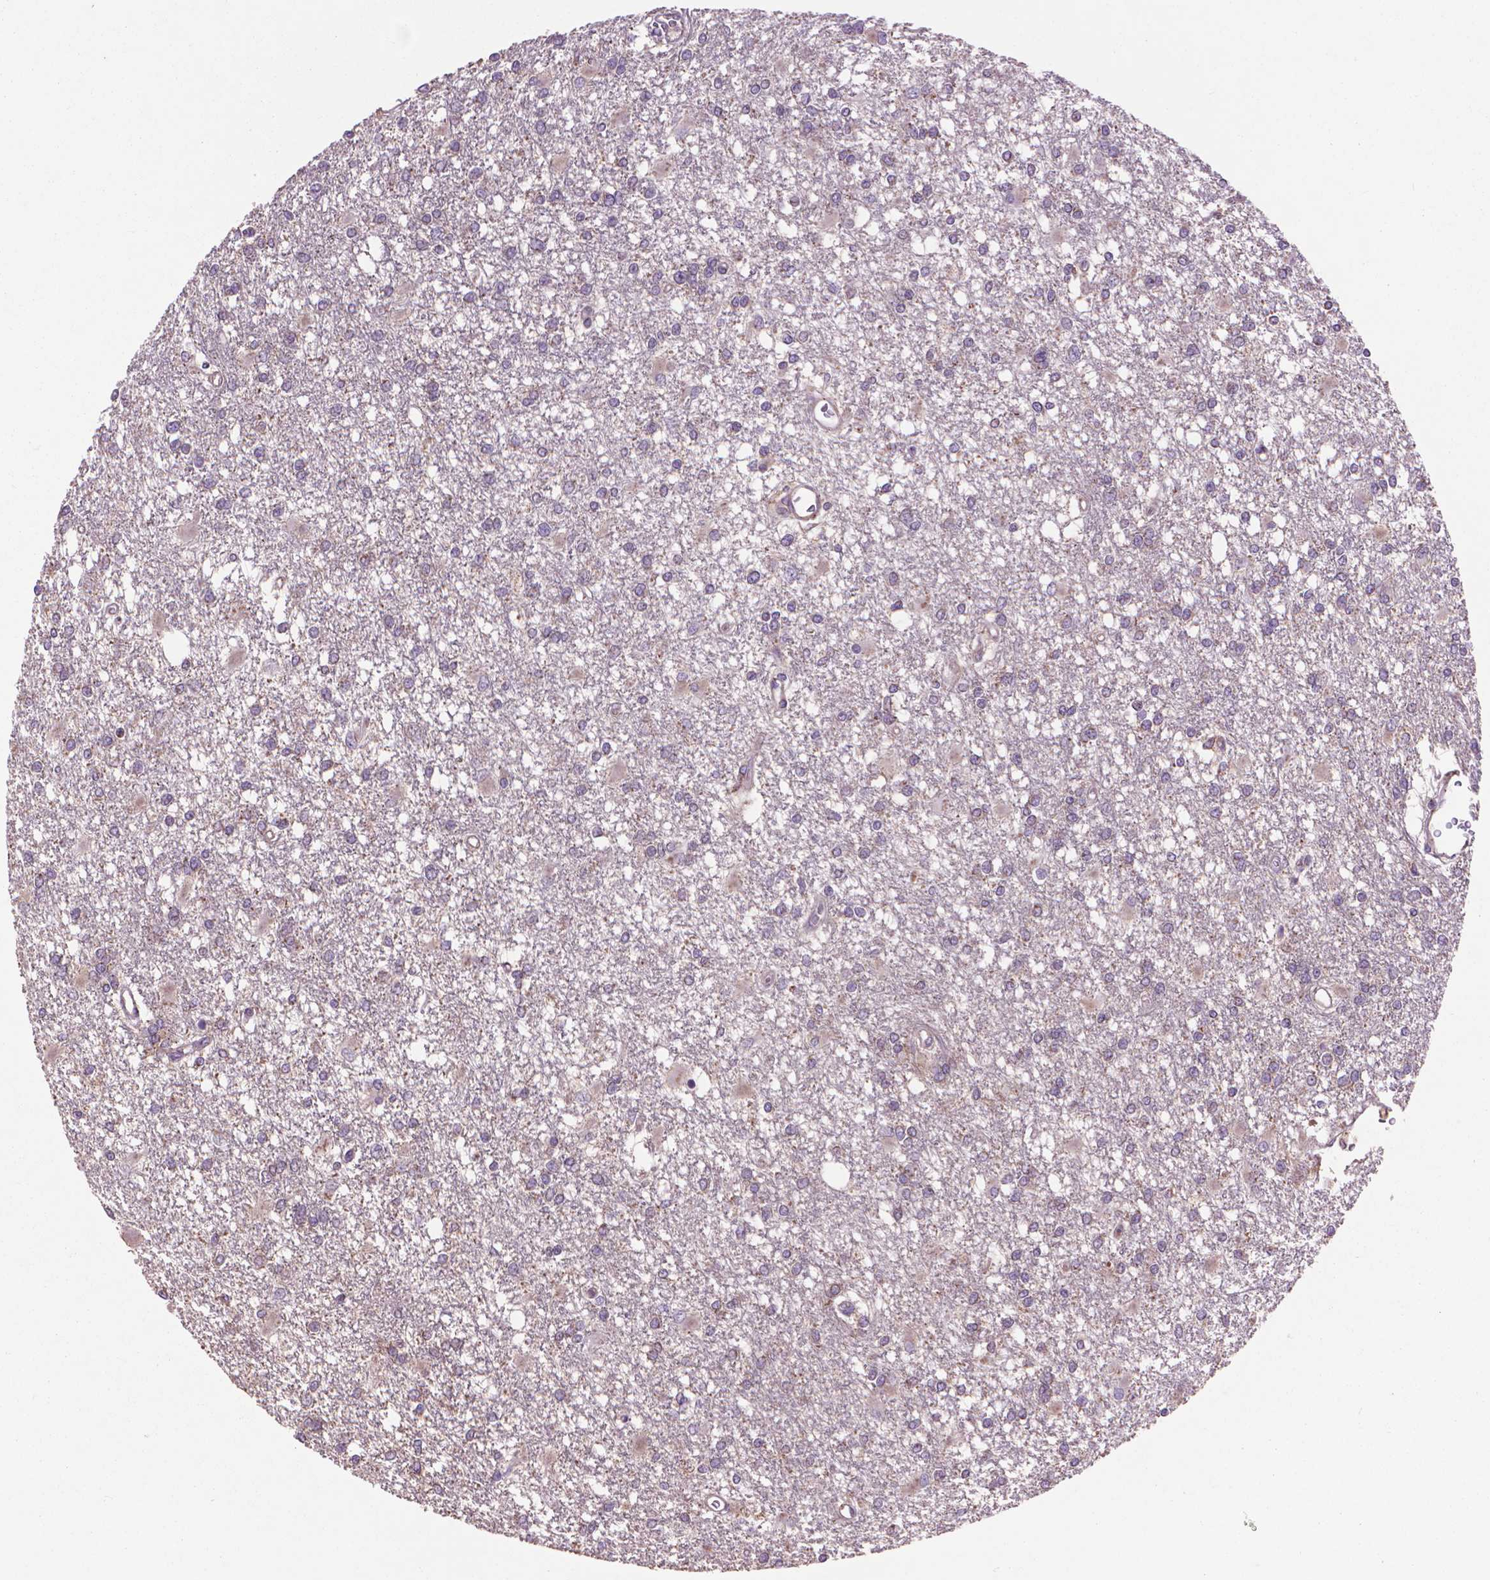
{"staining": {"intensity": "weak", "quantity": "<25%", "location": "cytoplasmic/membranous"}, "tissue": "glioma", "cell_type": "Tumor cells", "image_type": "cancer", "snomed": [{"axis": "morphology", "description": "Glioma, malignant, High grade"}, {"axis": "topography", "description": "Cerebral cortex"}], "caption": "This micrograph is of high-grade glioma (malignant) stained with immunohistochemistry to label a protein in brown with the nuclei are counter-stained blue. There is no staining in tumor cells.", "gene": "GLB1", "patient": {"sex": "male", "age": 79}}